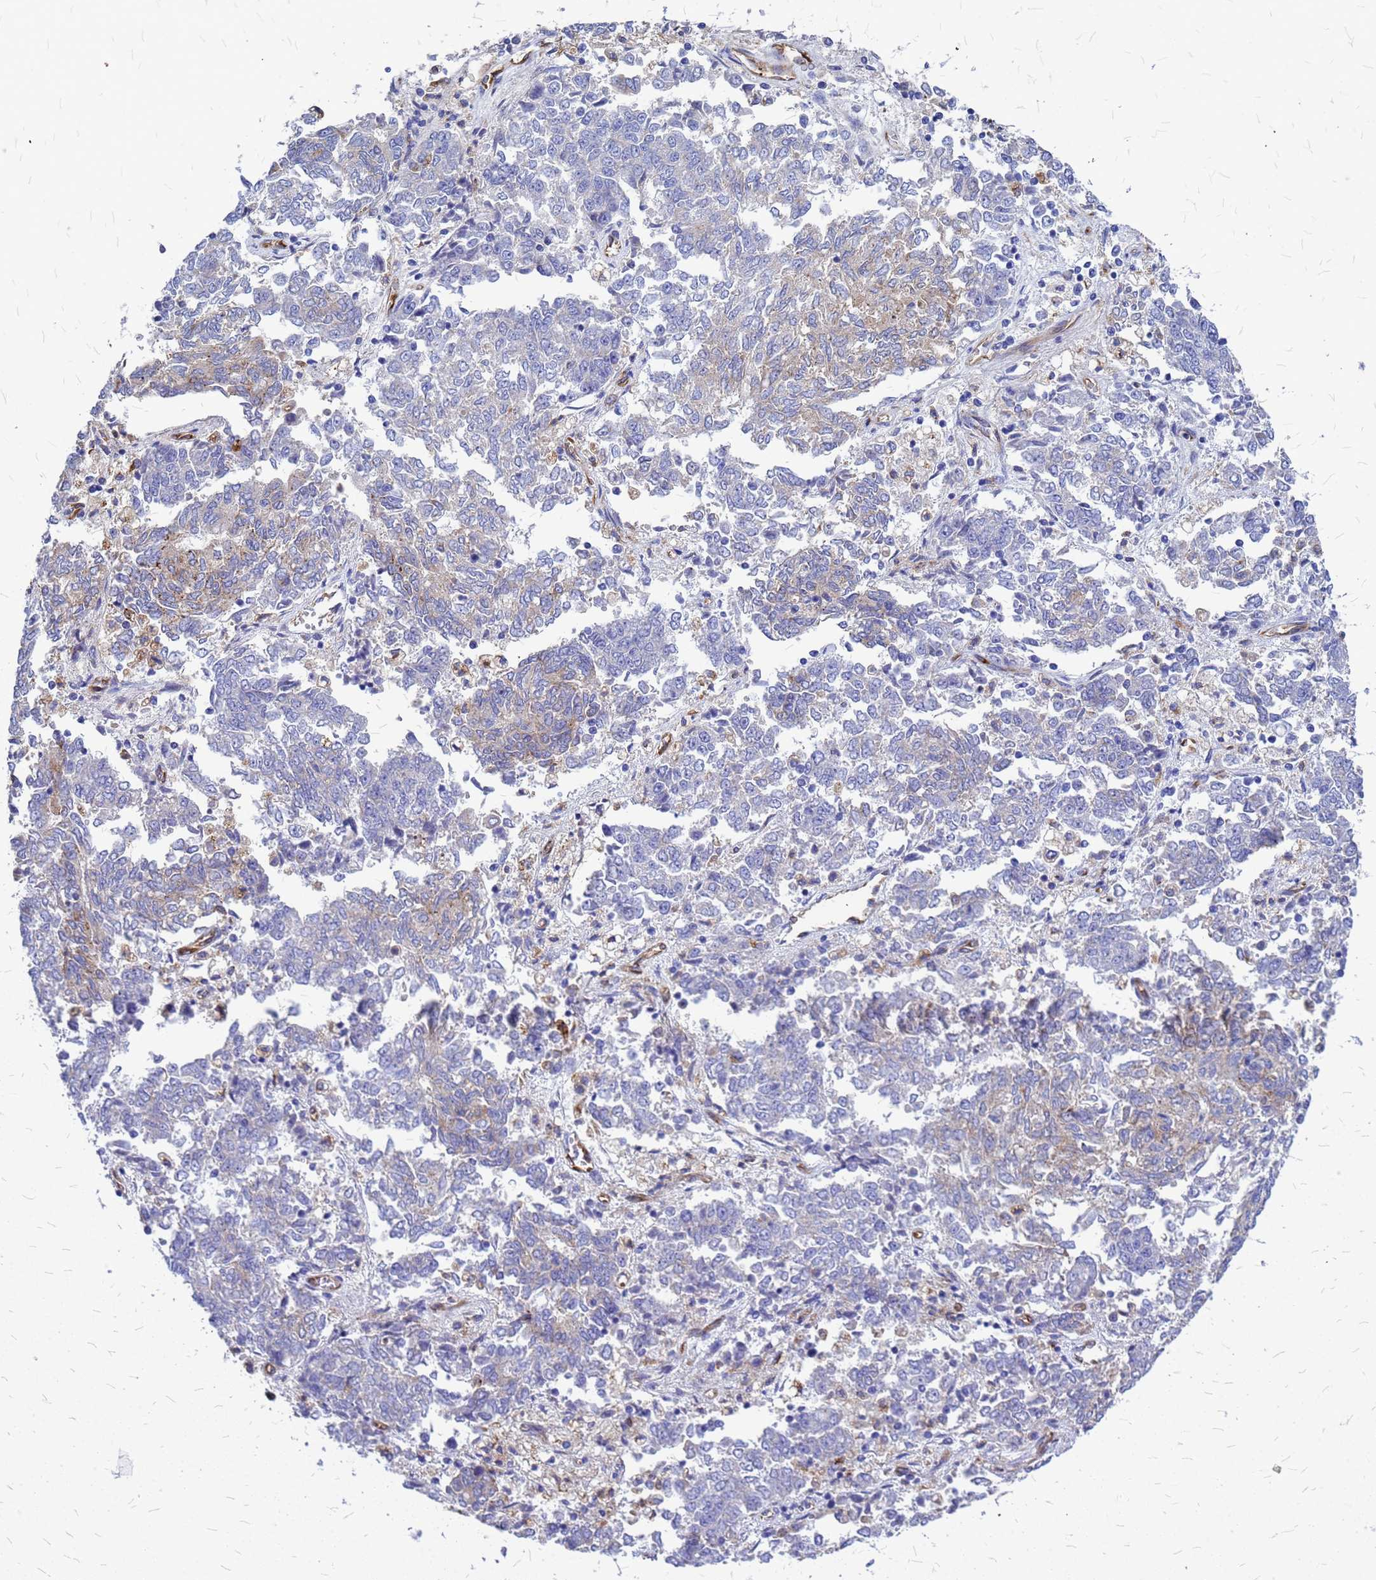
{"staining": {"intensity": "weak", "quantity": "<25%", "location": "cytoplasmic/membranous"}, "tissue": "endometrial cancer", "cell_type": "Tumor cells", "image_type": "cancer", "snomed": [{"axis": "morphology", "description": "Adenocarcinoma, NOS"}, {"axis": "topography", "description": "Endometrium"}], "caption": "Immunohistochemical staining of endometrial adenocarcinoma displays no significant positivity in tumor cells. (Stains: DAB (3,3'-diaminobenzidine) immunohistochemistry with hematoxylin counter stain, Microscopy: brightfield microscopy at high magnification).", "gene": "NOSTRIN", "patient": {"sex": "female", "age": 80}}